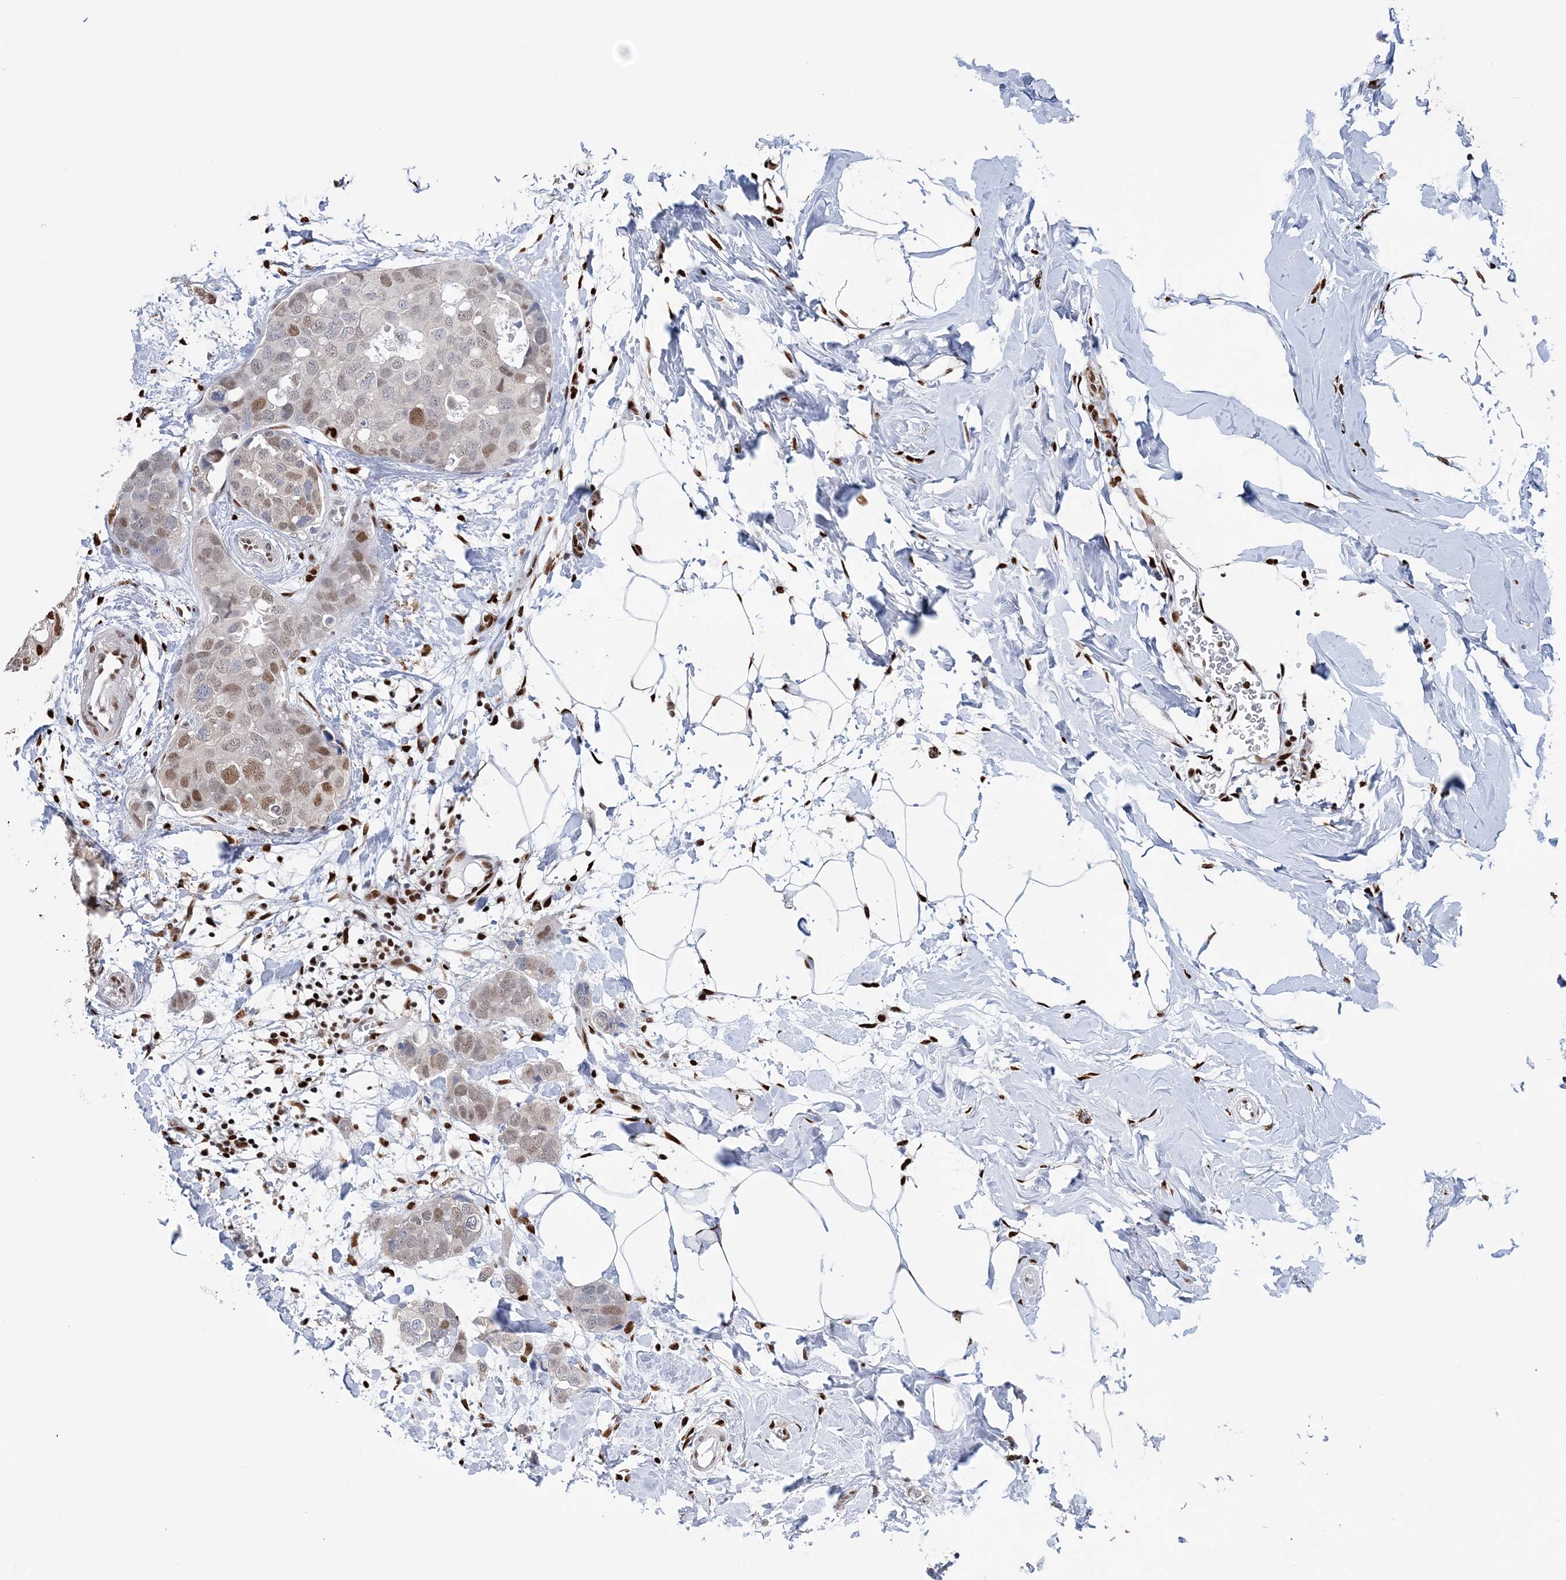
{"staining": {"intensity": "moderate", "quantity": "25%-75%", "location": "nuclear"}, "tissue": "breast cancer", "cell_type": "Tumor cells", "image_type": "cancer", "snomed": [{"axis": "morphology", "description": "Normal tissue, NOS"}, {"axis": "morphology", "description": "Duct carcinoma"}, {"axis": "topography", "description": "Breast"}], "caption": "Breast invasive ductal carcinoma was stained to show a protein in brown. There is medium levels of moderate nuclear expression in approximately 25%-75% of tumor cells.", "gene": "NIT2", "patient": {"sex": "female", "age": 50}}